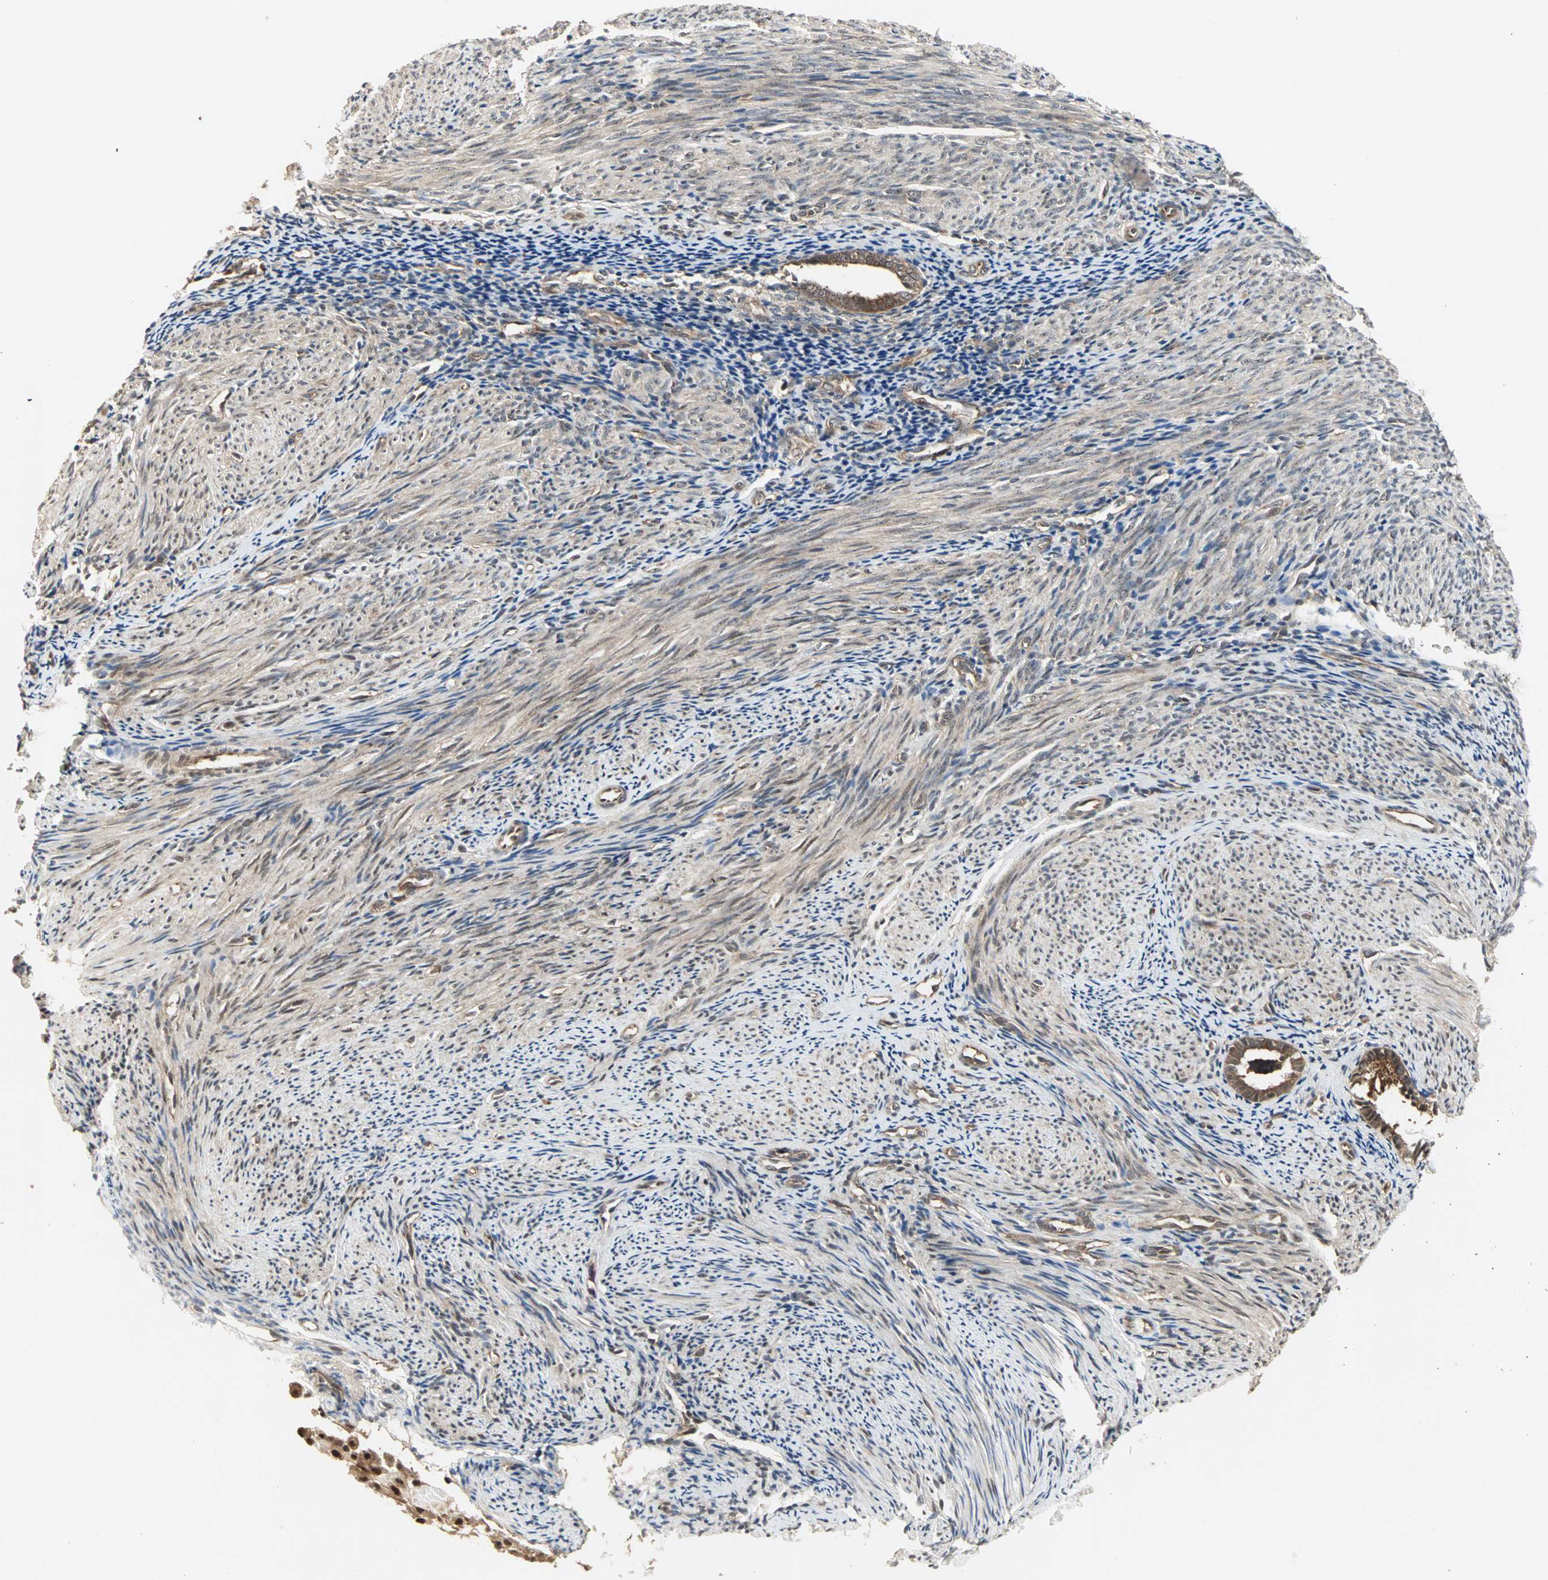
{"staining": {"intensity": "negative", "quantity": "none", "location": "none"}, "tissue": "endometrium", "cell_type": "Cells in endometrial stroma", "image_type": "normal", "snomed": [{"axis": "morphology", "description": "Normal tissue, NOS"}, {"axis": "topography", "description": "Smooth muscle"}, {"axis": "topography", "description": "Endometrium"}], "caption": "The histopathology image exhibits no significant positivity in cells in endometrial stroma of endometrium. Brightfield microscopy of immunohistochemistry stained with DAB (brown) and hematoxylin (blue), captured at high magnification.", "gene": "CSNK2B", "patient": {"sex": "female", "age": 57}}